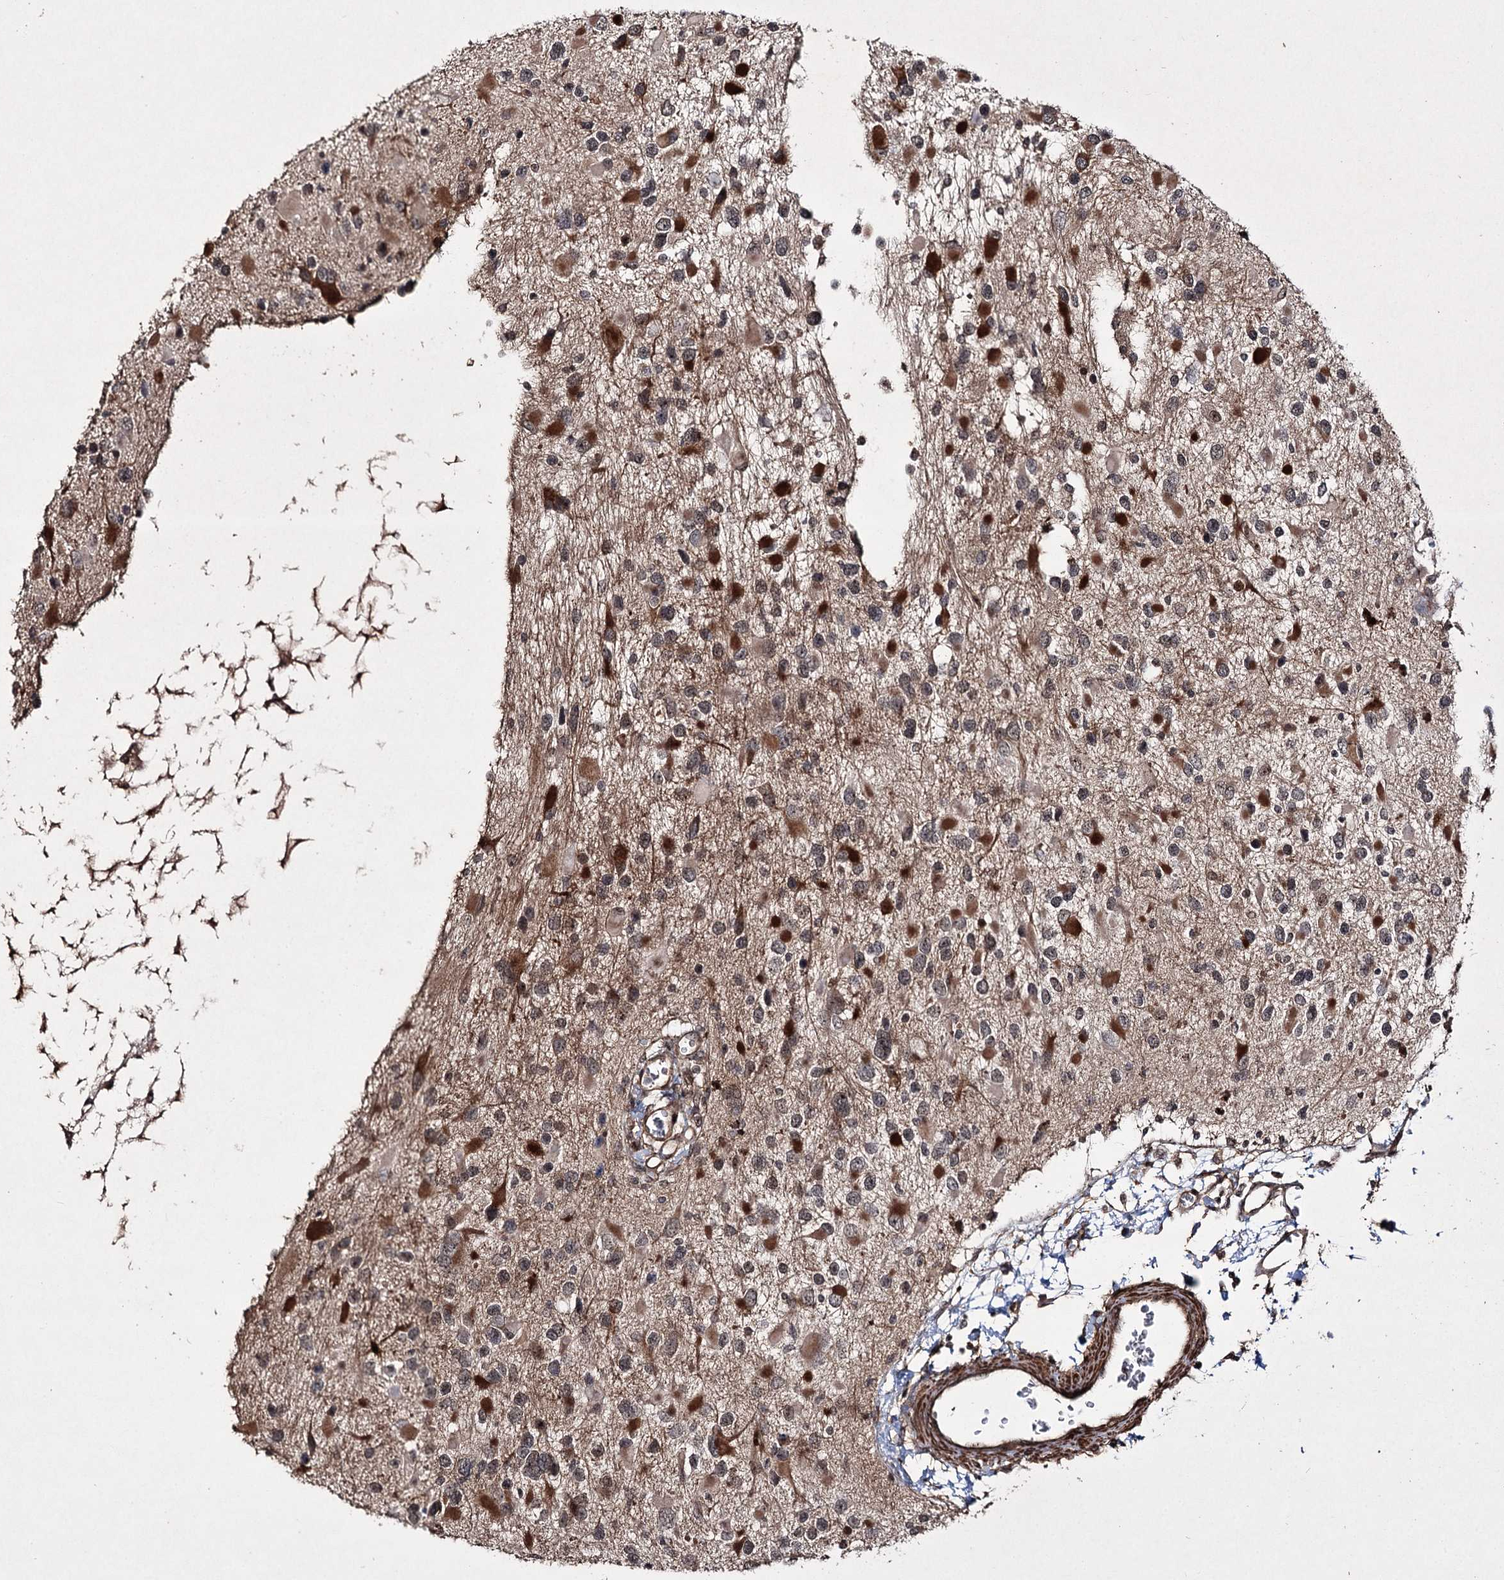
{"staining": {"intensity": "moderate", "quantity": "25%-75%", "location": "cytoplasmic/membranous,nuclear"}, "tissue": "glioma", "cell_type": "Tumor cells", "image_type": "cancer", "snomed": [{"axis": "morphology", "description": "Glioma, malignant, High grade"}, {"axis": "topography", "description": "Brain"}], "caption": "About 25%-75% of tumor cells in human glioma reveal moderate cytoplasmic/membranous and nuclear protein expression as visualized by brown immunohistochemical staining.", "gene": "CCDC59", "patient": {"sex": "male", "age": 53}}